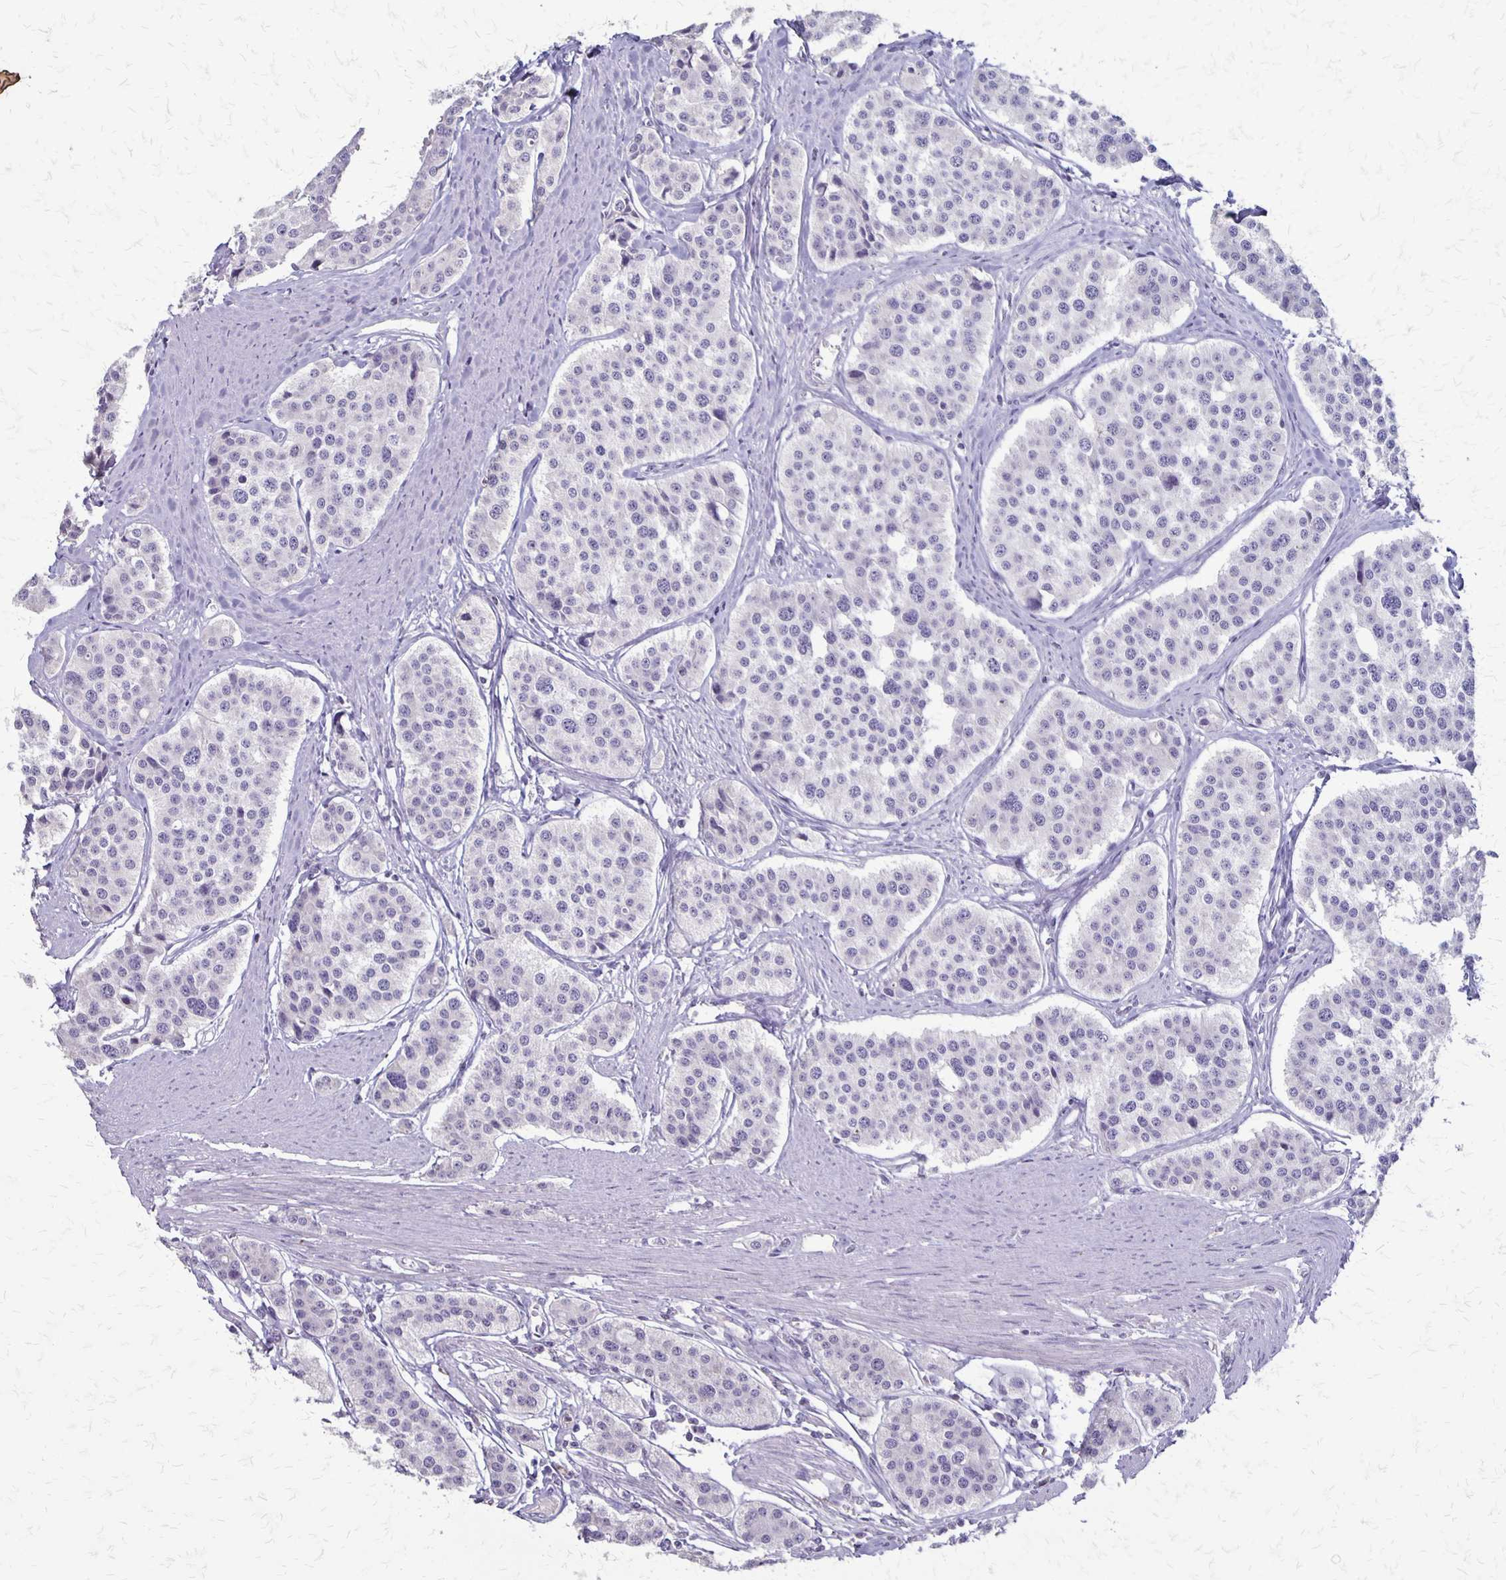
{"staining": {"intensity": "negative", "quantity": "none", "location": "none"}, "tissue": "carcinoid", "cell_type": "Tumor cells", "image_type": "cancer", "snomed": [{"axis": "morphology", "description": "Carcinoid, malignant, NOS"}, {"axis": "topography", "description": "Small intestine"}], "caption": "Immunohistochemical staining of human malignant carcinoid exhibits no significant positivity in tumor cells. Nuclei are stained in blue.", "gene": "SEPTIN5", "patient": {"sex": "male", "age": 60}}